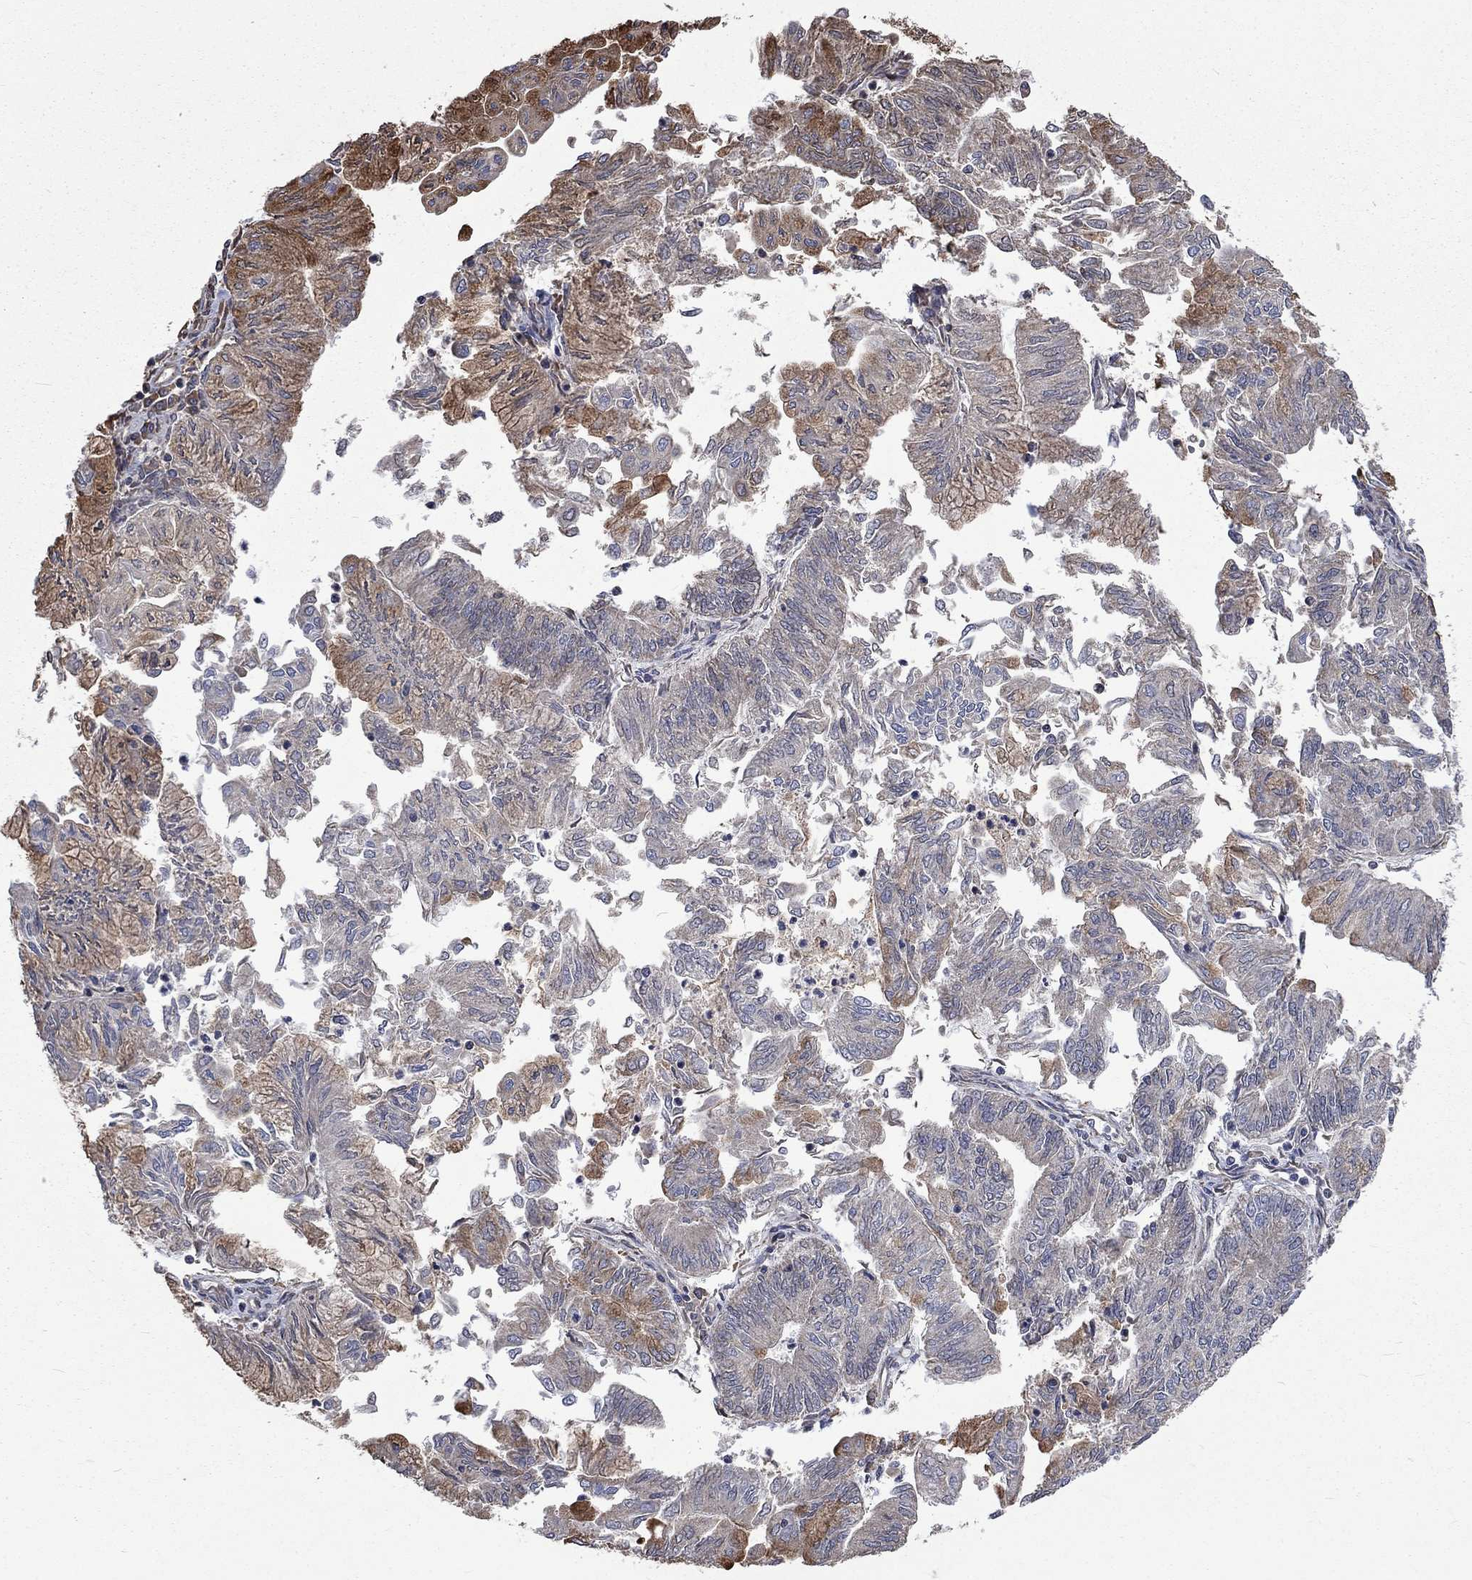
{"staining": {"intensity": "moderate", "quantity": "<25%", "location": "cytoplasmic/membranous"}, "tissue": "endometrial cancer", "cell_type": "Tumor cells", "image_type": "cancer", "snomed": [{"axis": "morphology", "description": "Adenocarcinoma, NOS"}, {"axis": "topography", "description": "Endometrium"}], "caption": "Endometrial adenocarcinoma stained with DAB immunohistochemistry (IHC) exhibits low levels of moderate cytoplasmic/membranous staining in approximately <25% of tumor cells. Using DAB (3,3'-diaminobenzidine) (brown) and hematoxylin (blue) stains, captured at high magnification using brightfield microscopy.", "gene": "ESRRA", "patient": {"sex": "female", "age": 59}}